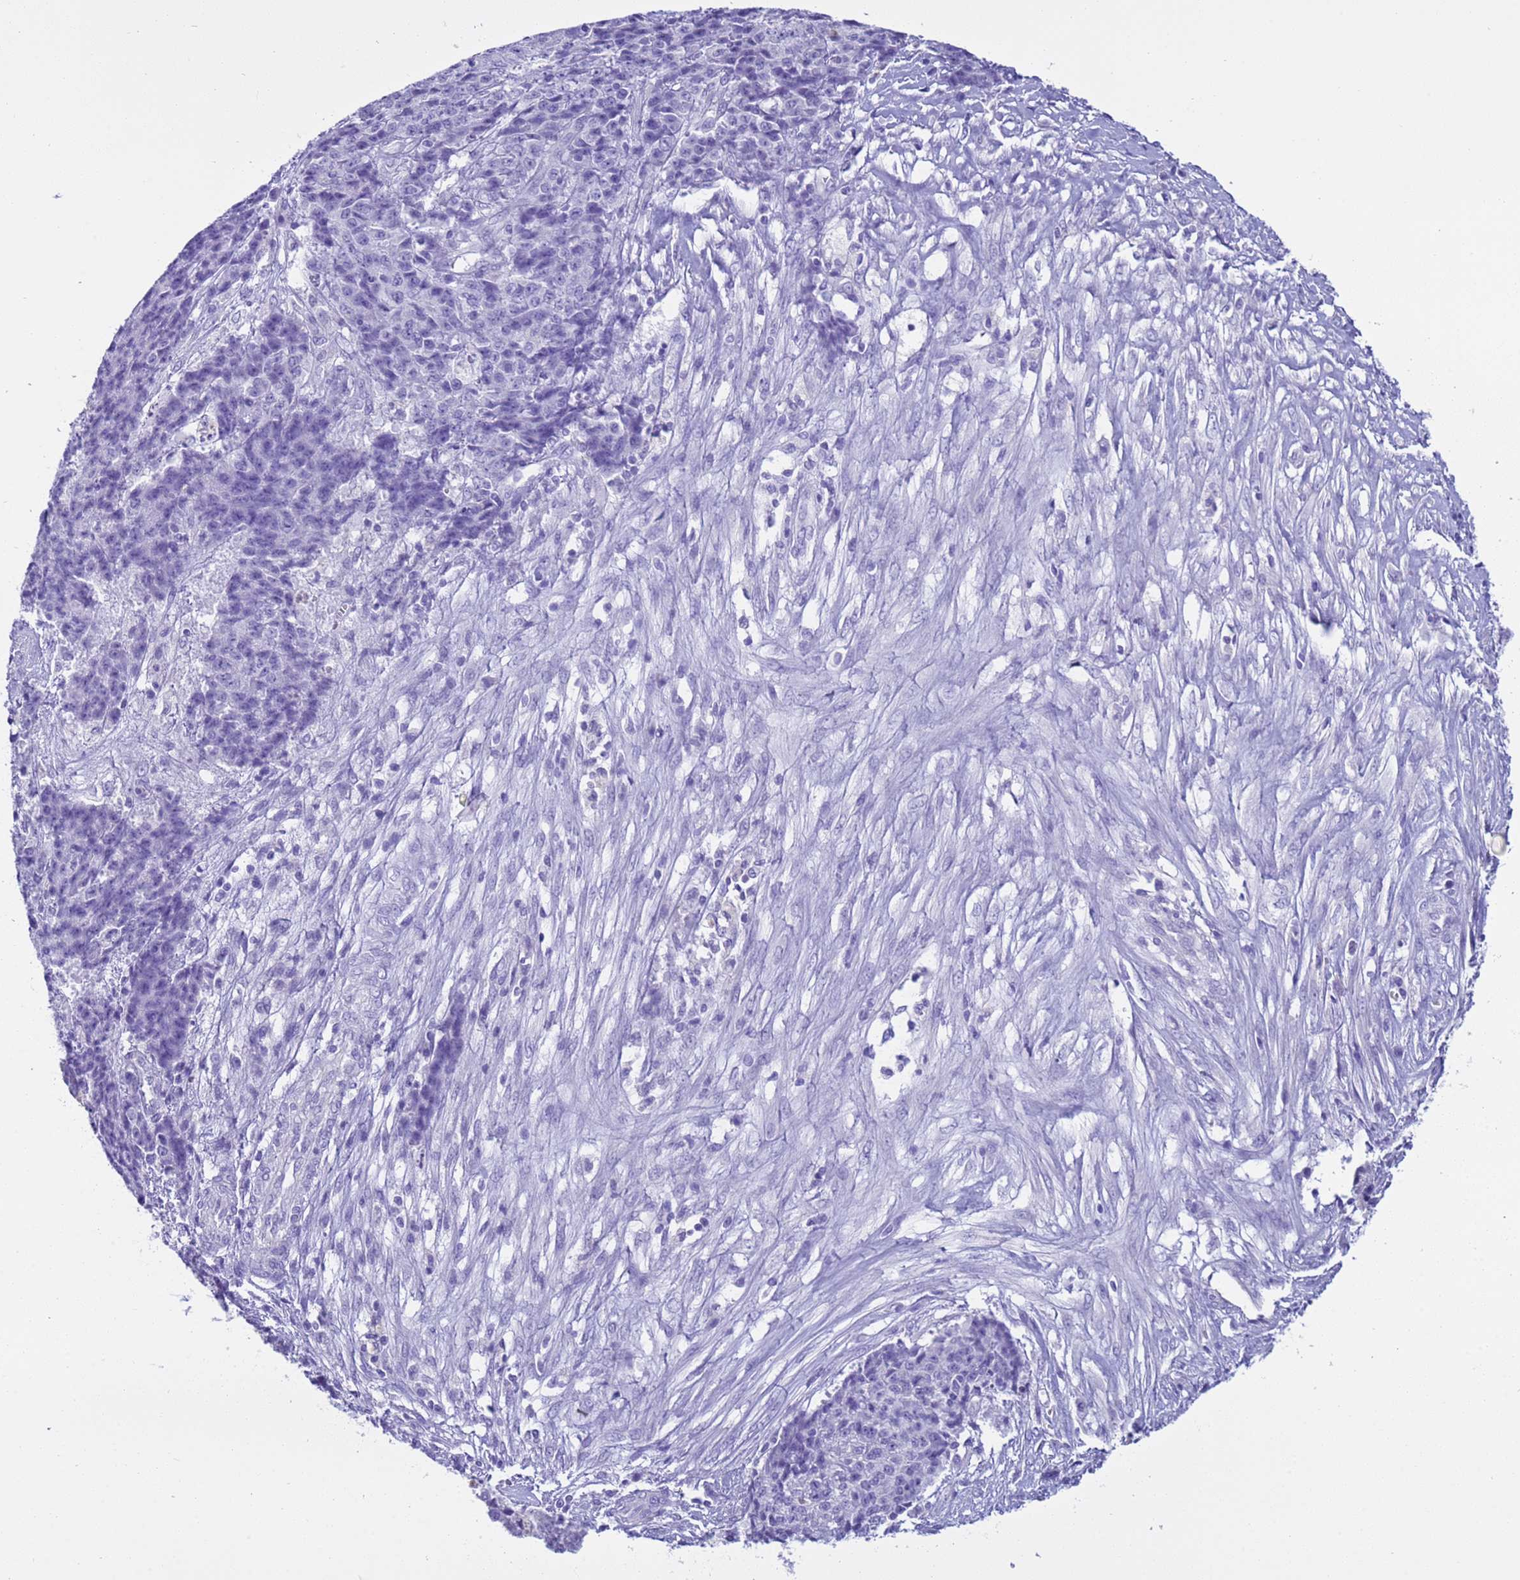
{"staining": {"intensity": "negative", "quantity": "none", "location": "none"}, "tissue": "ovarian cancer", "cell_type": "Tumor cells", "image_type": "cancer", "snomed": [{"axis": "morphology", "description": "Carcinoma, endometroid"}, {"axis": "topography", "description": "Ovary"}], "caption": "This is an IHC image of ovarian cancer (endometroid carcinoma). There is no staining in tumor cells.", "gene": "CST4", "patient": {"sex": "female", "age": 42}}